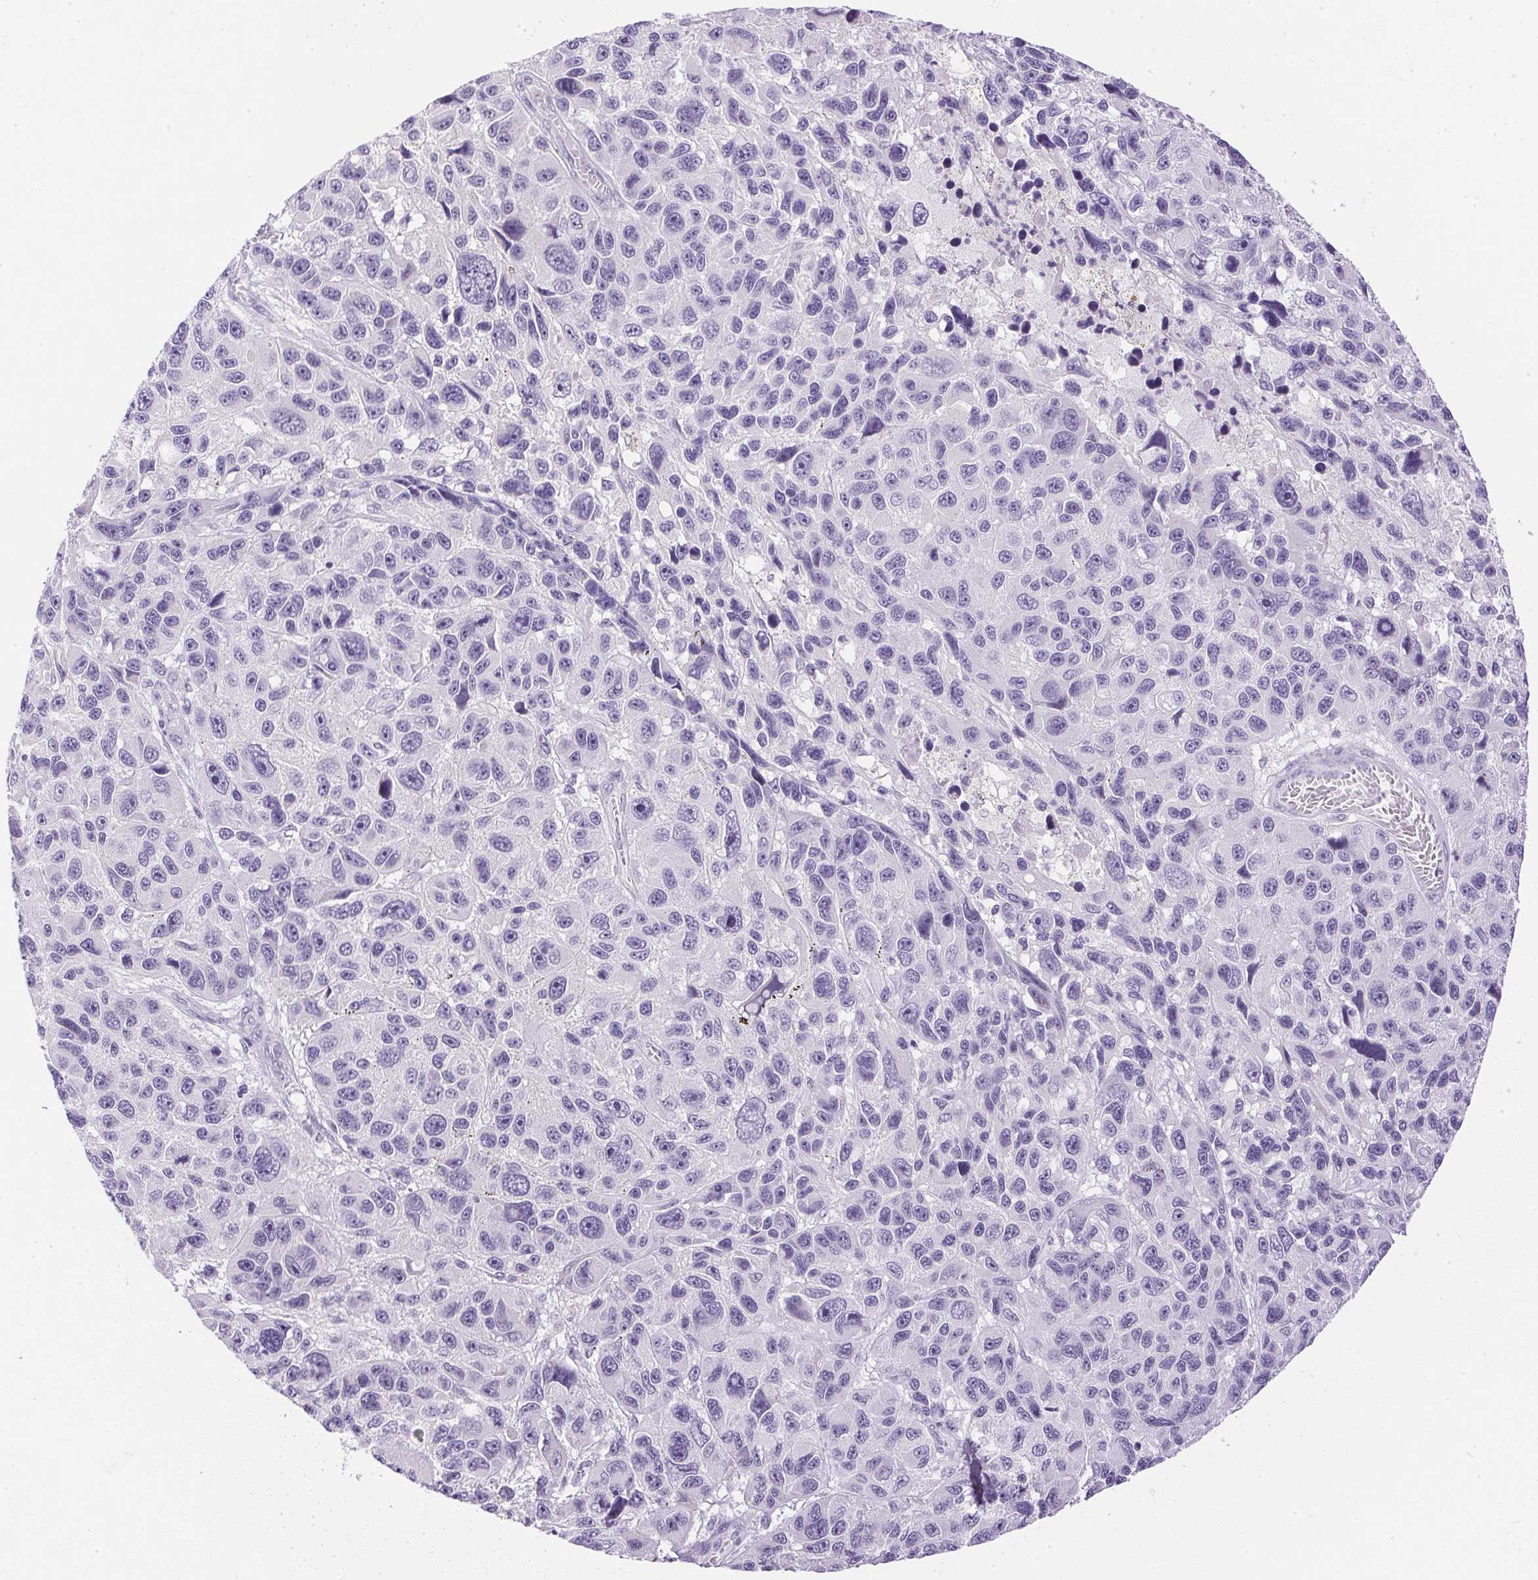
{"staining": {"intensity": "negative", "quantity": "none", "location": "none"}, "tissue": "melanoma", "cell_type": "Tumor cells", "image_type": "cancer", "snomed": [{"axis": "morphology", "description": "Malignant melanoma, NOS"}, {"axis": "topography", "description": "Skin"}], "caption": "This is an immunohistochemistry (IHC) micrograph of melanoma. There is no positivity in tumor cells.", "gene": "CTRL", "patient": {"sex": "male", "age": 53}}